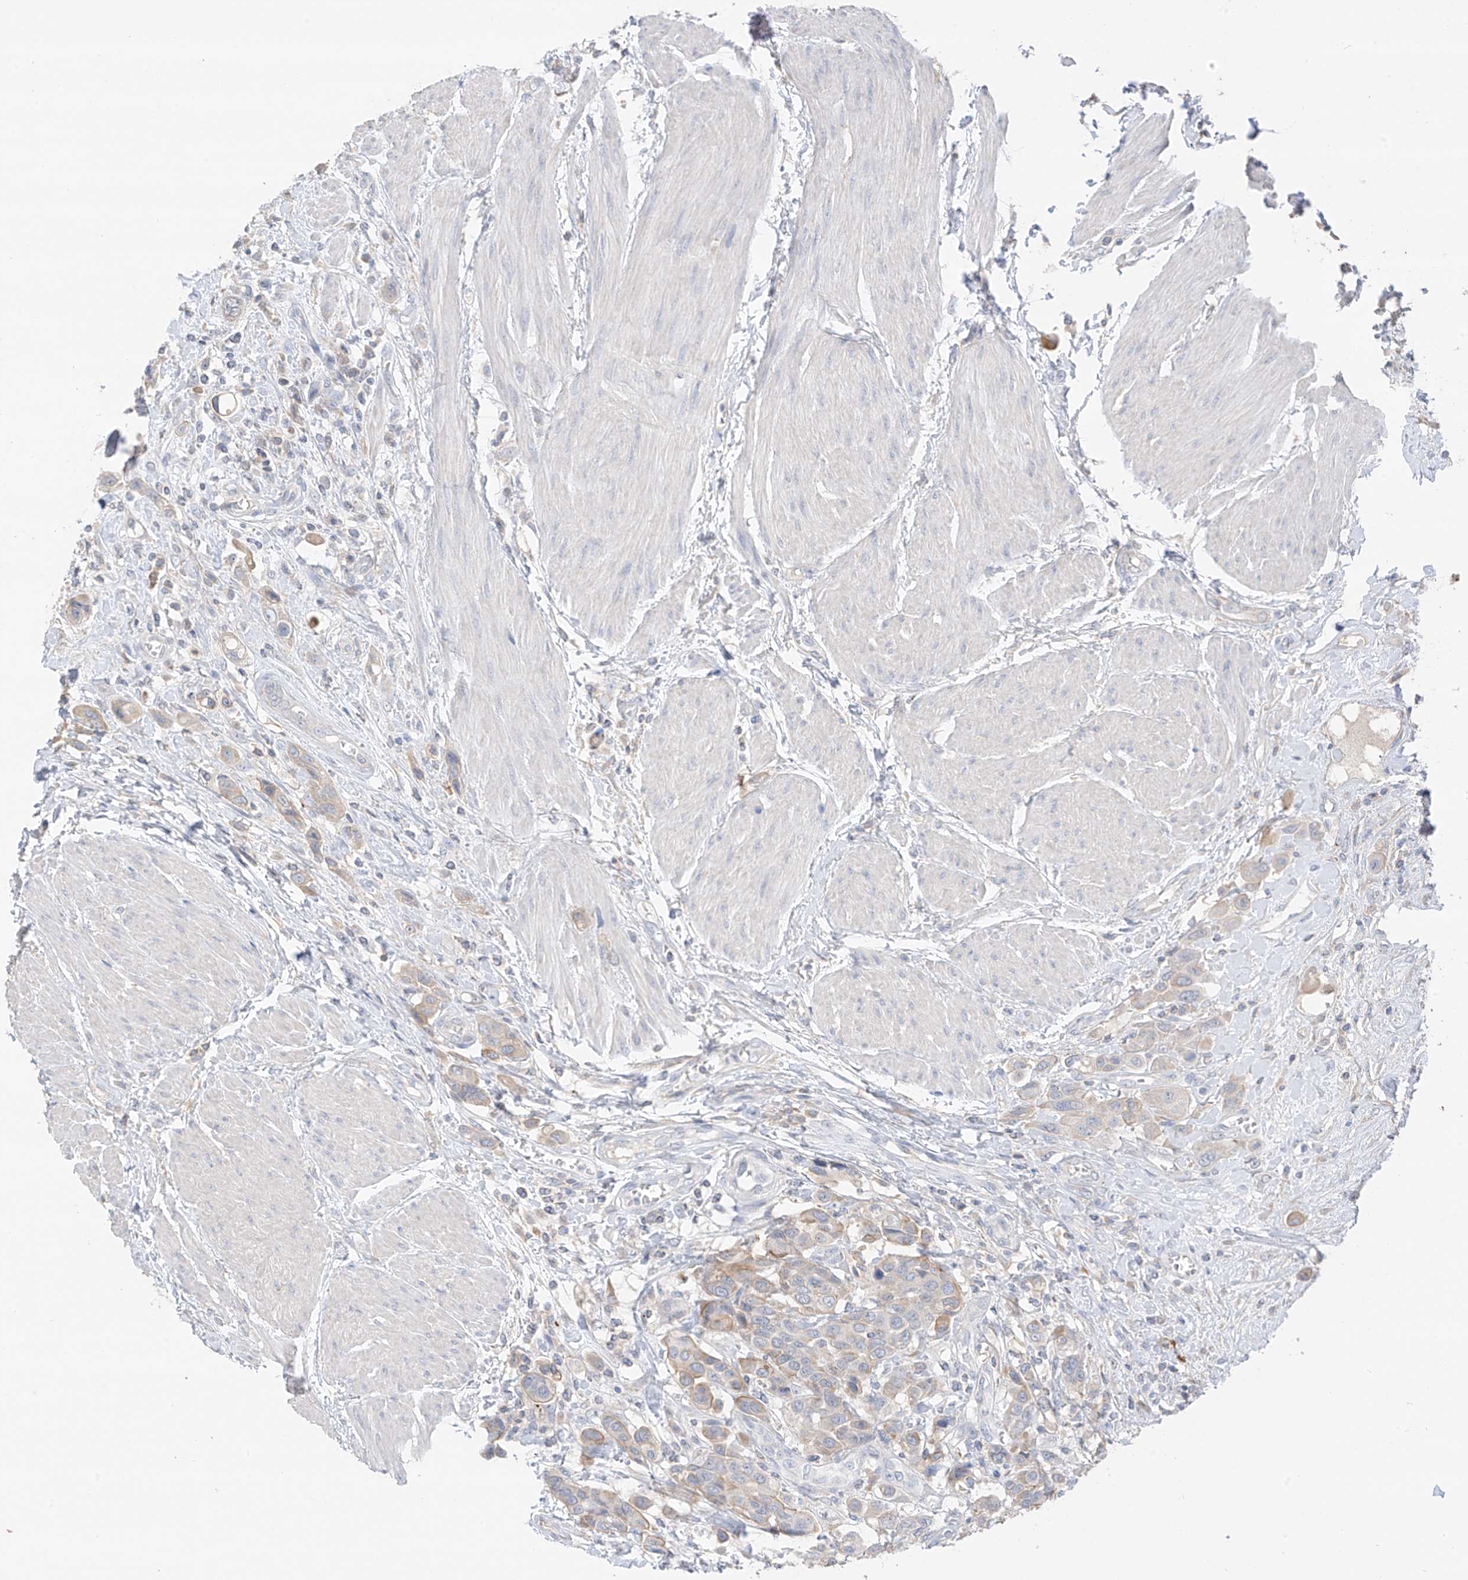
{"staining": {"intensity": "negative", "quantity": "none", "location": "none"}, "tissue": "urothelial cancer", "cell_type": "Tumor cells", "image_type": "cancer", "snomed": [{"axis": "morphology", "description": "Urothelial carcinoma, High grade"}, {"axis": "topography", "description": "Urinary bladder"}], "caption": "IHC image of human high-grade urothelial carcinoma stained for a protein (brown), which reveals no positivity in tumor cells.", "gene": "CAPN13", "patient": {"sex": "male", "age": 50}}